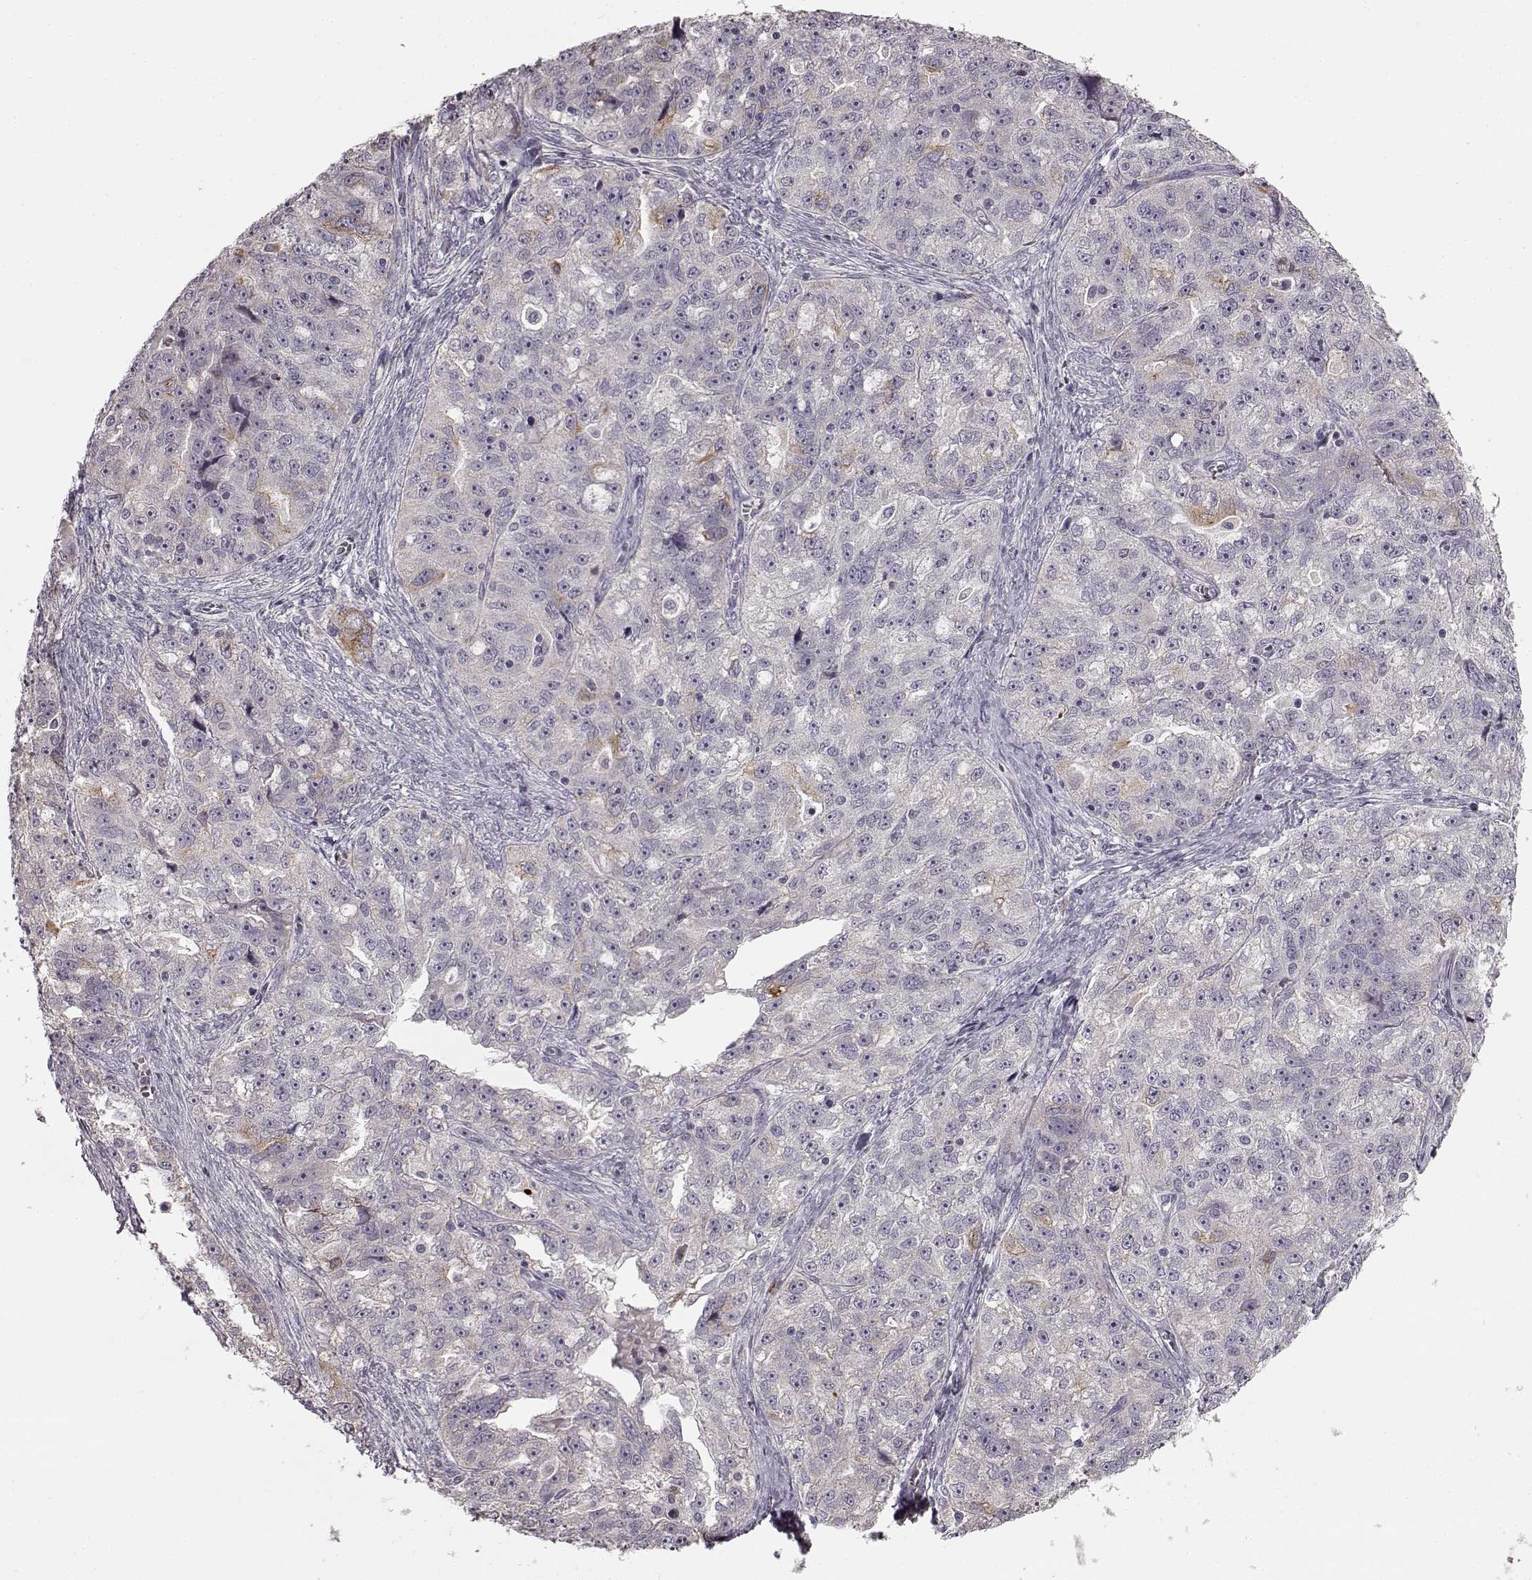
{"staining": {"intensity": "moderate", "quantity": "<25%", "location": "cytoplasmic/membranous"}, "tissue": "ovarian cancer", "cell_type": "Tumor cells", "image_type": "cancer", "snomed": [{"axis": "morphology", "description": "Cystadenocarcinoma, serous, NOS"}, {"axis": "topography", "description": "Ovary"}], "caption": "Protein positivity by IHC exhibits moderate cytoplasmic/membranous expression in approximately <25% of tumor cells in ovarian cancer.", "gene": "HMMR", "patient": {"sex": "female", "age": 51}}